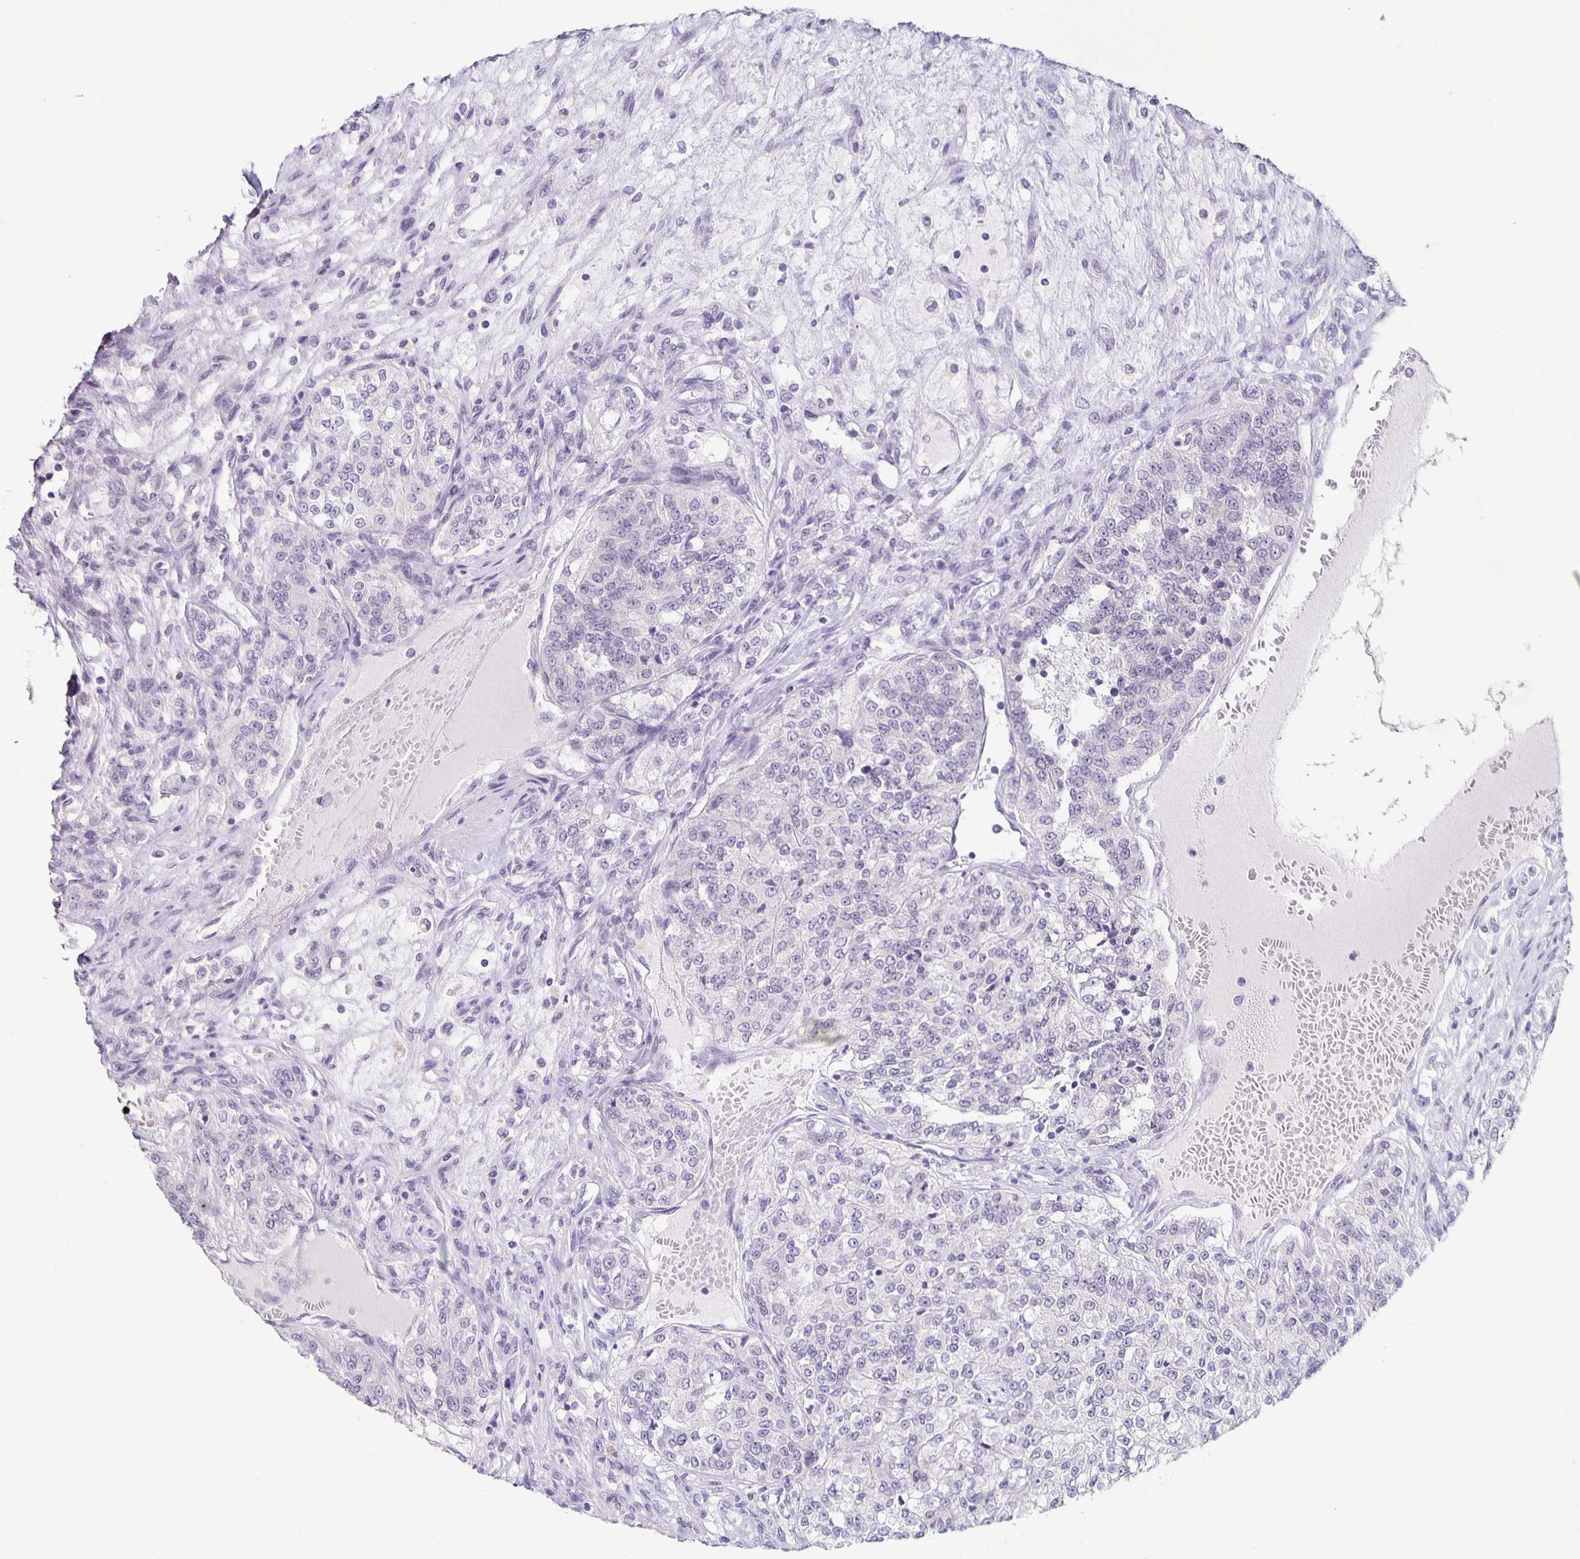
{"staining": {"intensity": "negative", "quantity": "none", "location": "none"}, "tissue": "renal cancer", "cell_type": "Tumor cells", "image_type": "cancer", "snomed": [{"axis": "morphology", "description": "Adenocarcinoma, NOS"}, {"axis": "topography", "description": "Kidney"}], "caption": "A photomicrograph of renal cancer stained for a protein demonstrates no brown staining in tumor cells. (DAB (3,3'-diaminobenzidine) IHC visualized using brightfield microscopy, high magnification).", "gene": "CARNS1", "patient": {"sex": "female", "age": 63}}